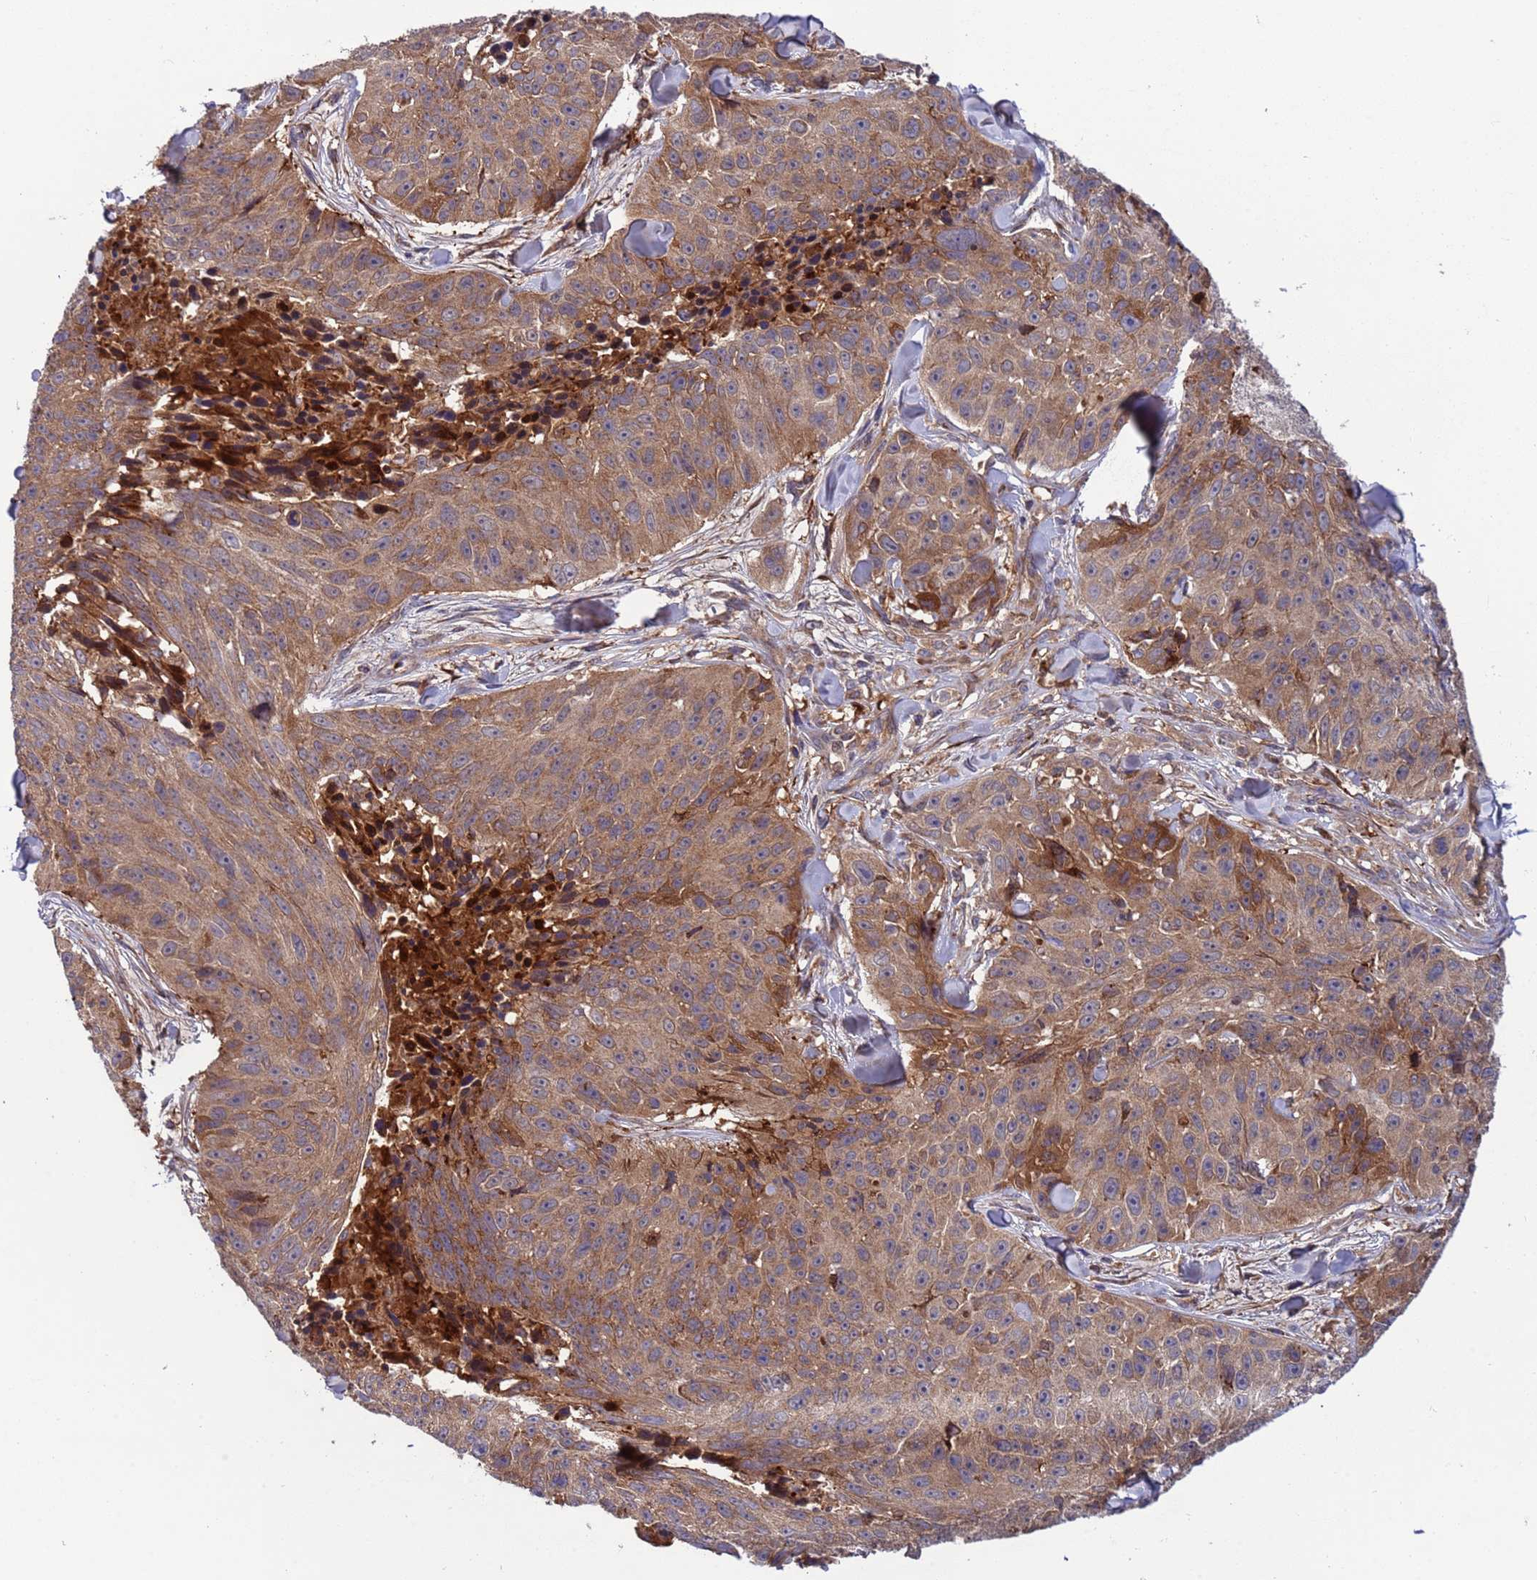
{"staining": {"intensity": "moderate", "quantity": ">75%", "location": "cytoplasmic/membranous"}, "tissue": "skin cancer", "cell_type": "Tumor cells", "image_type": "cancer", "snomed": [{"axis": "morphology", "description": "Squamous cell carcinoma, NOS"}, {"axis": "topography", "description": "Skin"}], "caption": "There is medium levels of moderate cytoplasmic/membranous positivity in tumor cells of skin squamous cell carcinoma, as demonstrated by immunohistochemical staining (brown color).", "gene": "PARP16", "patient": {"sex": "female", "age": 87}}